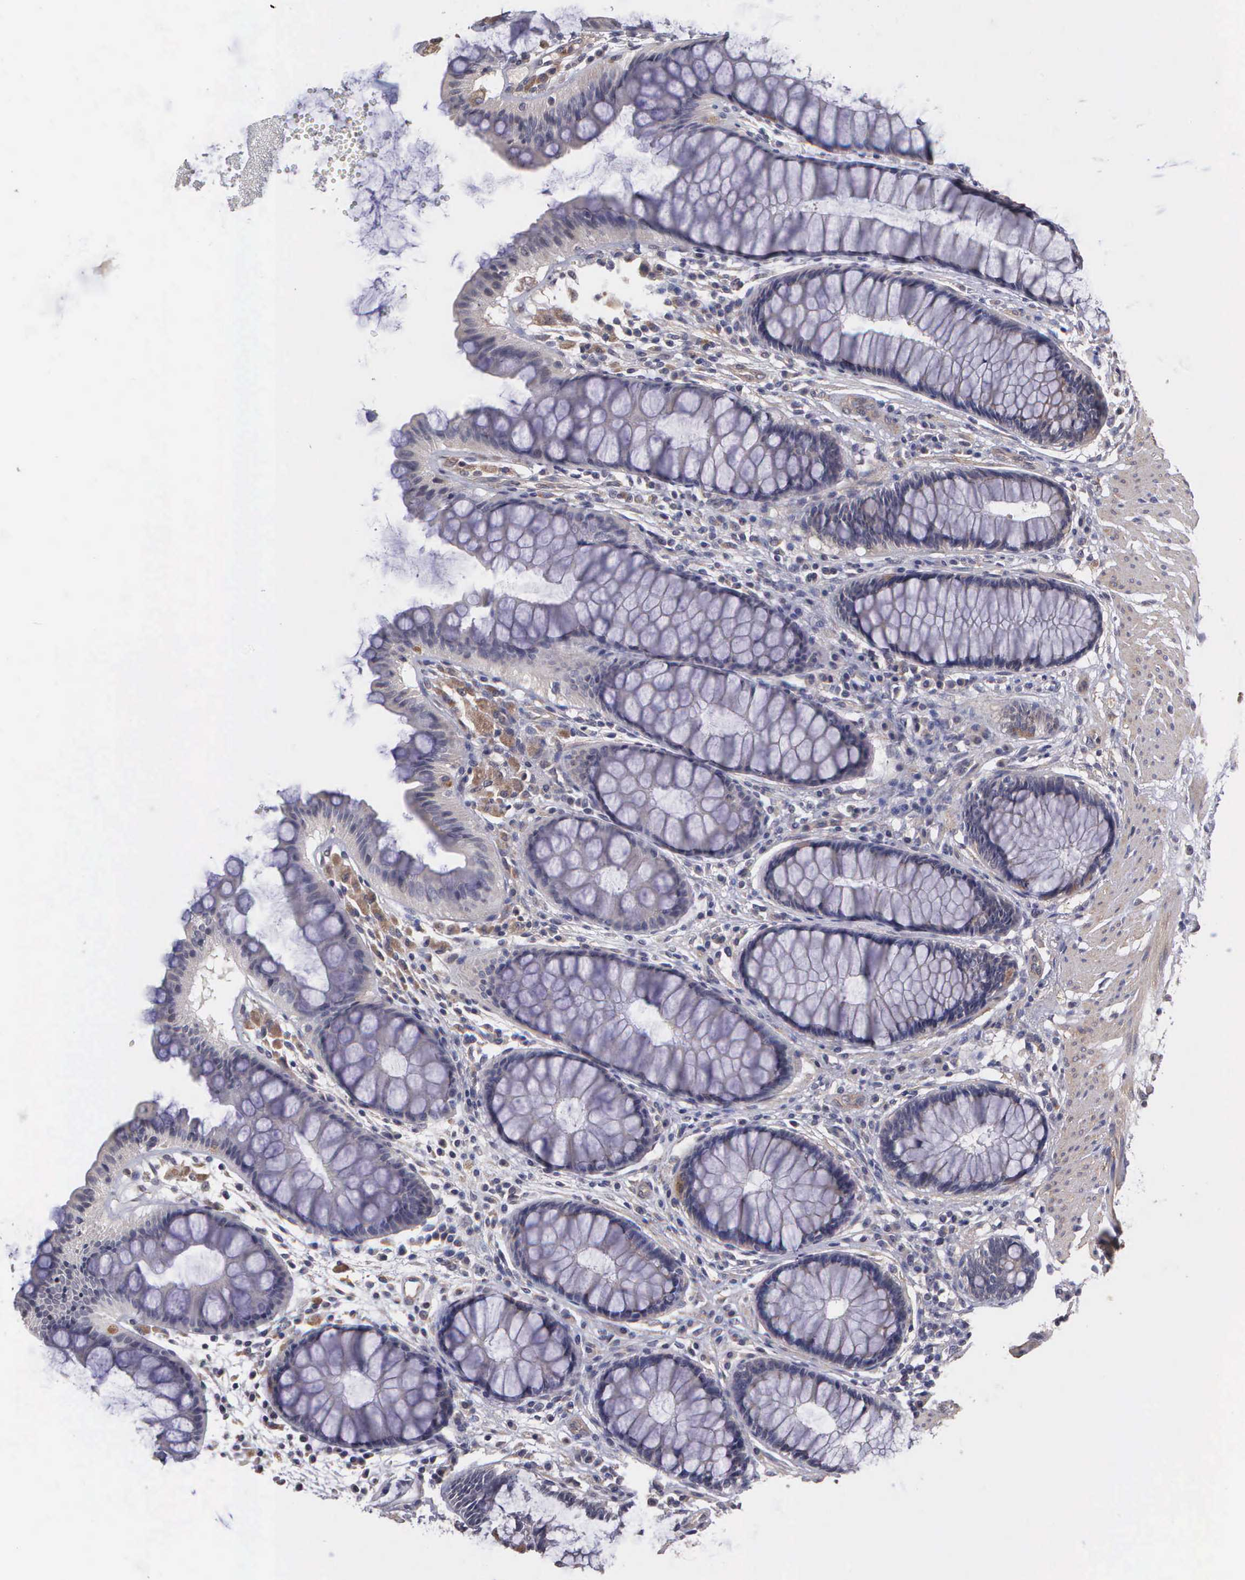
{"staining": {"intensity": "negative", "quantity": "none", "location": "none"}, "tissue": "rectum", "cell_type": "Glandular cells", "image_type": "normal", "snomed": [{"axis": "morphology", "description": "Normal tissue, NOS"}, {"axis": "topography", "description": "Rectum"}], "caption": "Immunohistochemistry image of normal rectum: human rectum stained with DAB (3,3'-diaminobenzidine) reveals no significant protein positivity in glandular cells. (Immunohistochemistry (ihc), brightfield microscopy, high magnification).", "gene": "RTL10", "patient": {"sex": "male", "age": 77}}